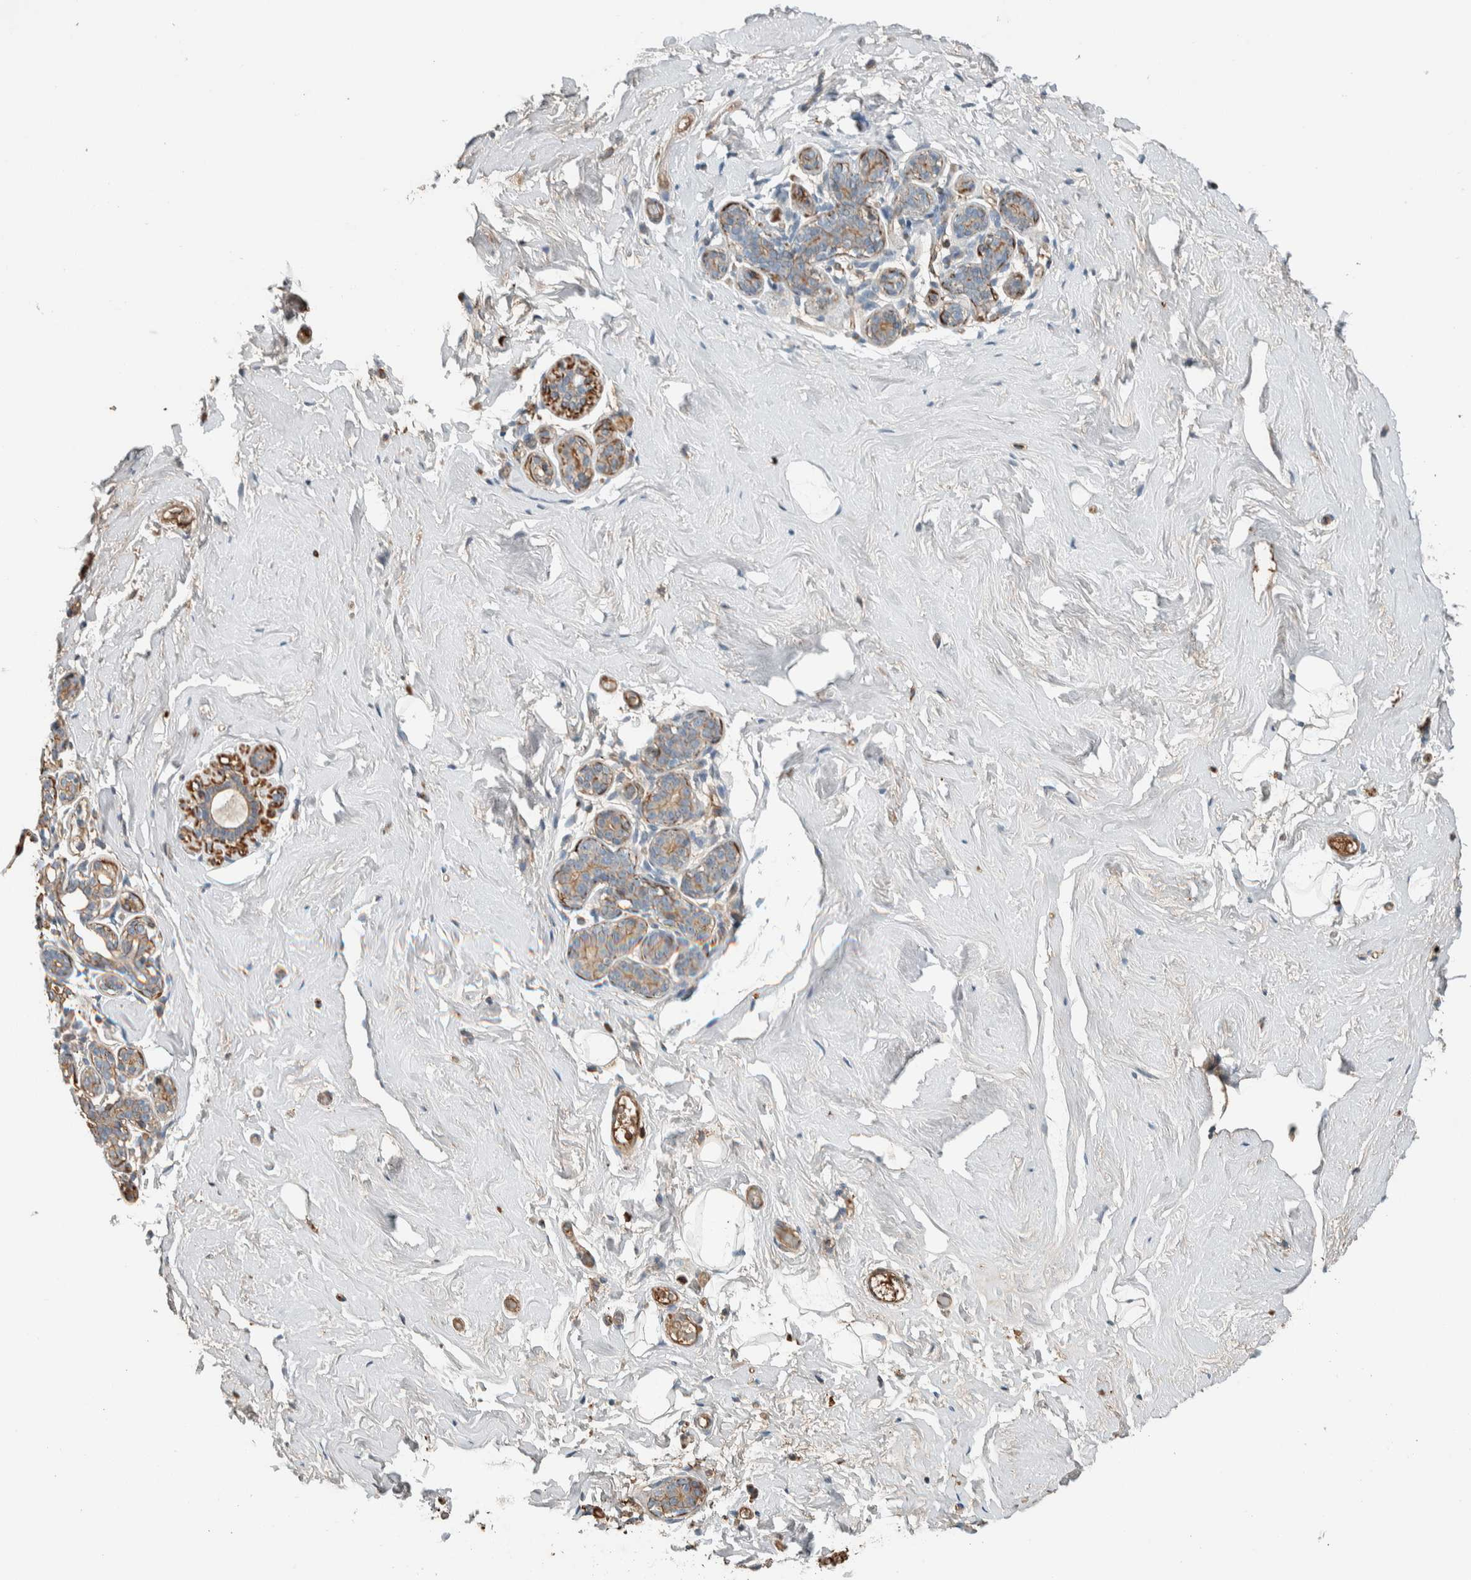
{"staining": {"intensity": "weak", "quantity": ">75%", "location": "cytoplasmic/membranous"}, "tissue": "breast", "cell_type": "Adipocytes", "image_type": "normal", "snomed": [{"axis": "morphology", "description": "Normal tissue, NOS"}, {"axis": "topography", "description": "Breast"}], "caption": "Weak cytoplasmic/membranous expression for a protein is identified in approximately >75% of adipocytes of unremarkable breast using immunohistochemistry.", "gene": "CTBP2", "patient": {"sex": "female", "age": 75}}